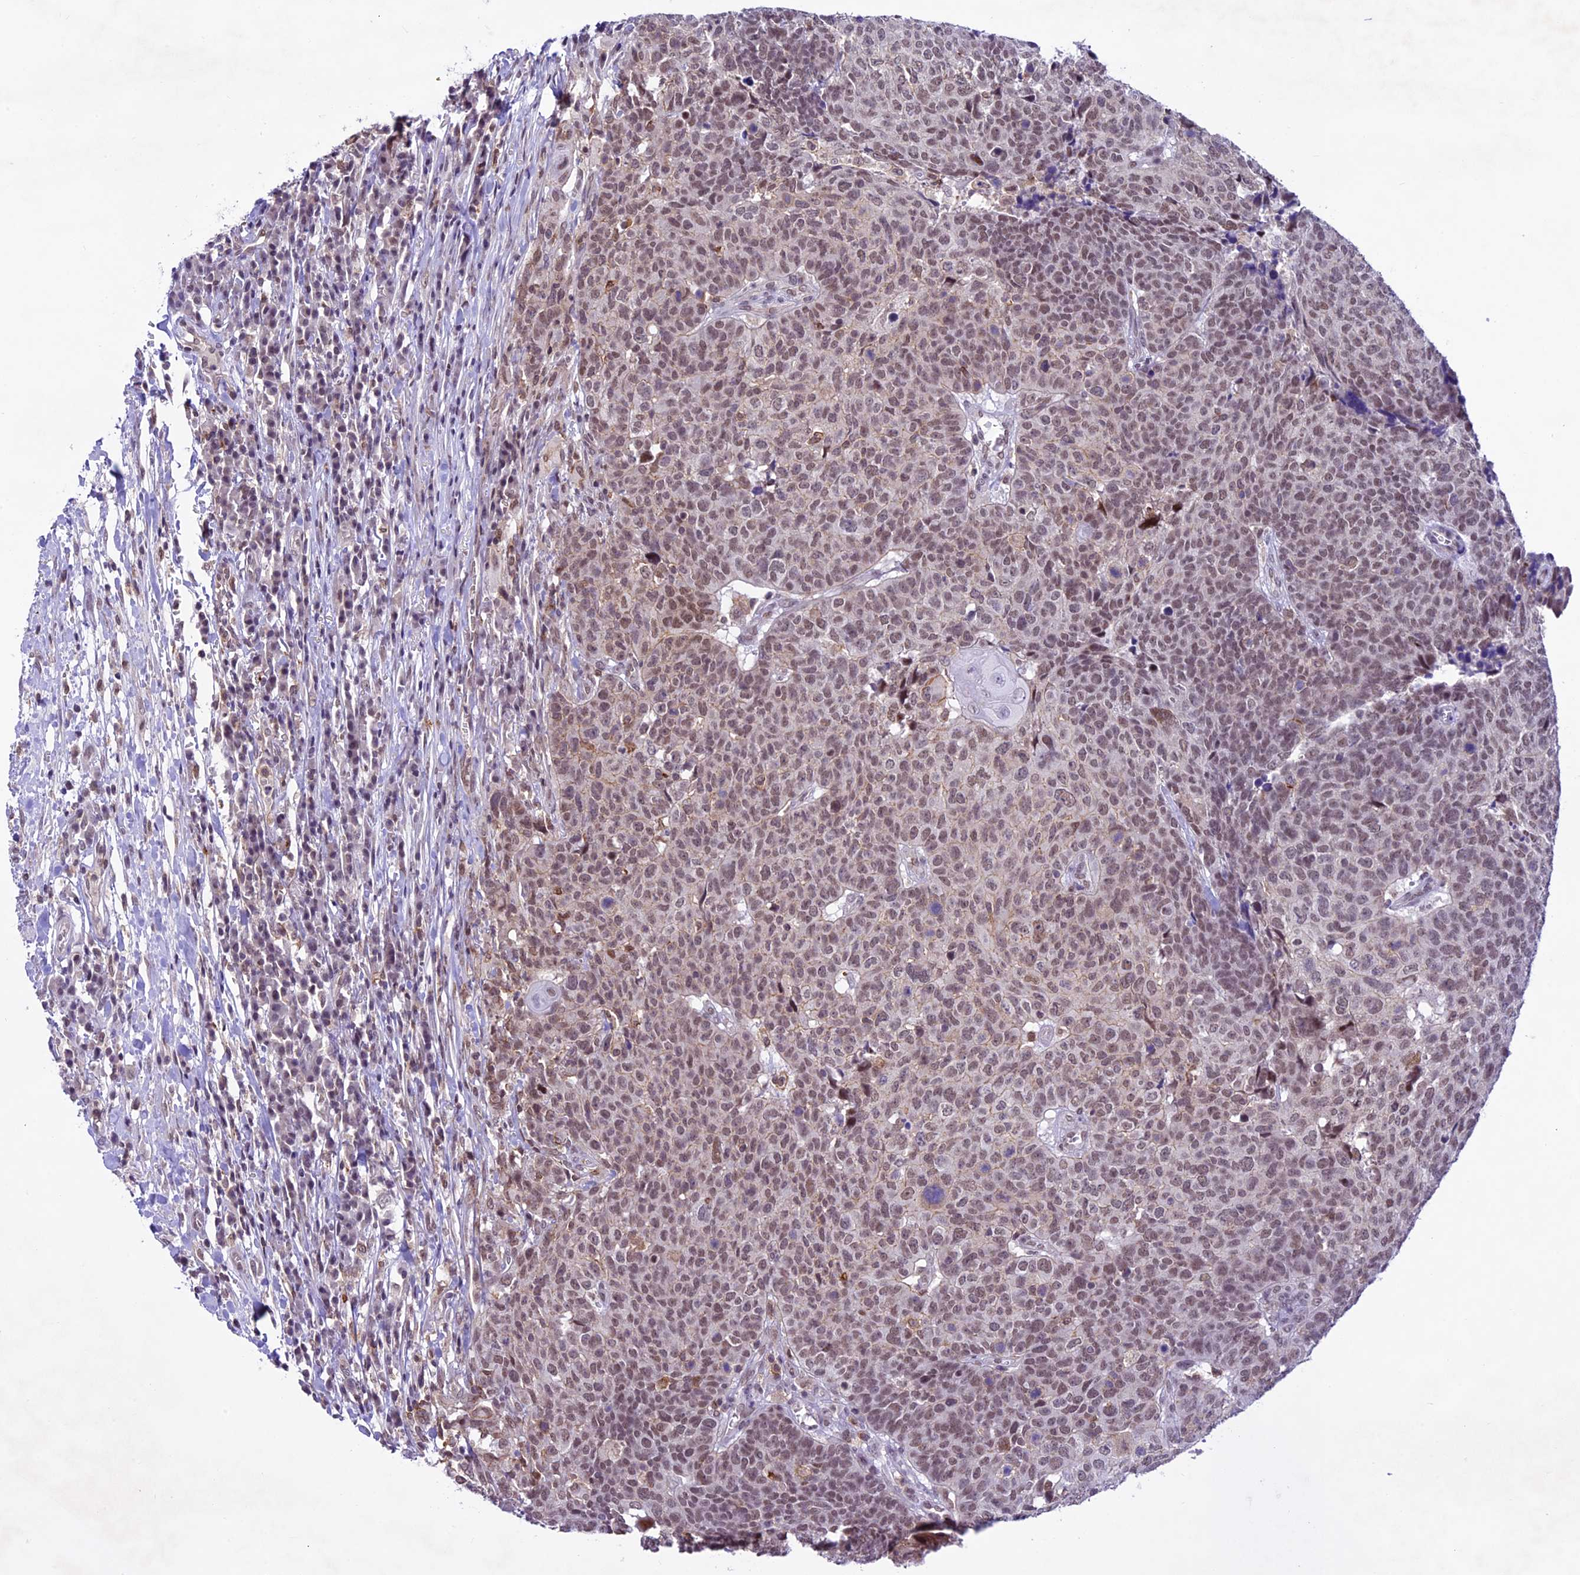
{"staining": {"intensity": "moderate", "quantity": ">75%", "location": "nuclear"}, "tissue": "head and neck cancer", "cell_type": "Tumor cells", "image_type": "cancer", "snomed": [{"axis": "morphology", "description": "Squamous cell carcinoma, NOS"}, {"axis": "topography", "description": "Head-Neck"}], "caption": "Protein staining of squamous cell carcinoma (head and neck) tissue exhibits moderate nuclear positivity in about >75% of tumor cells.", "gene": "SHKBP1", "patient": {"sex": "male", "age": 66}}